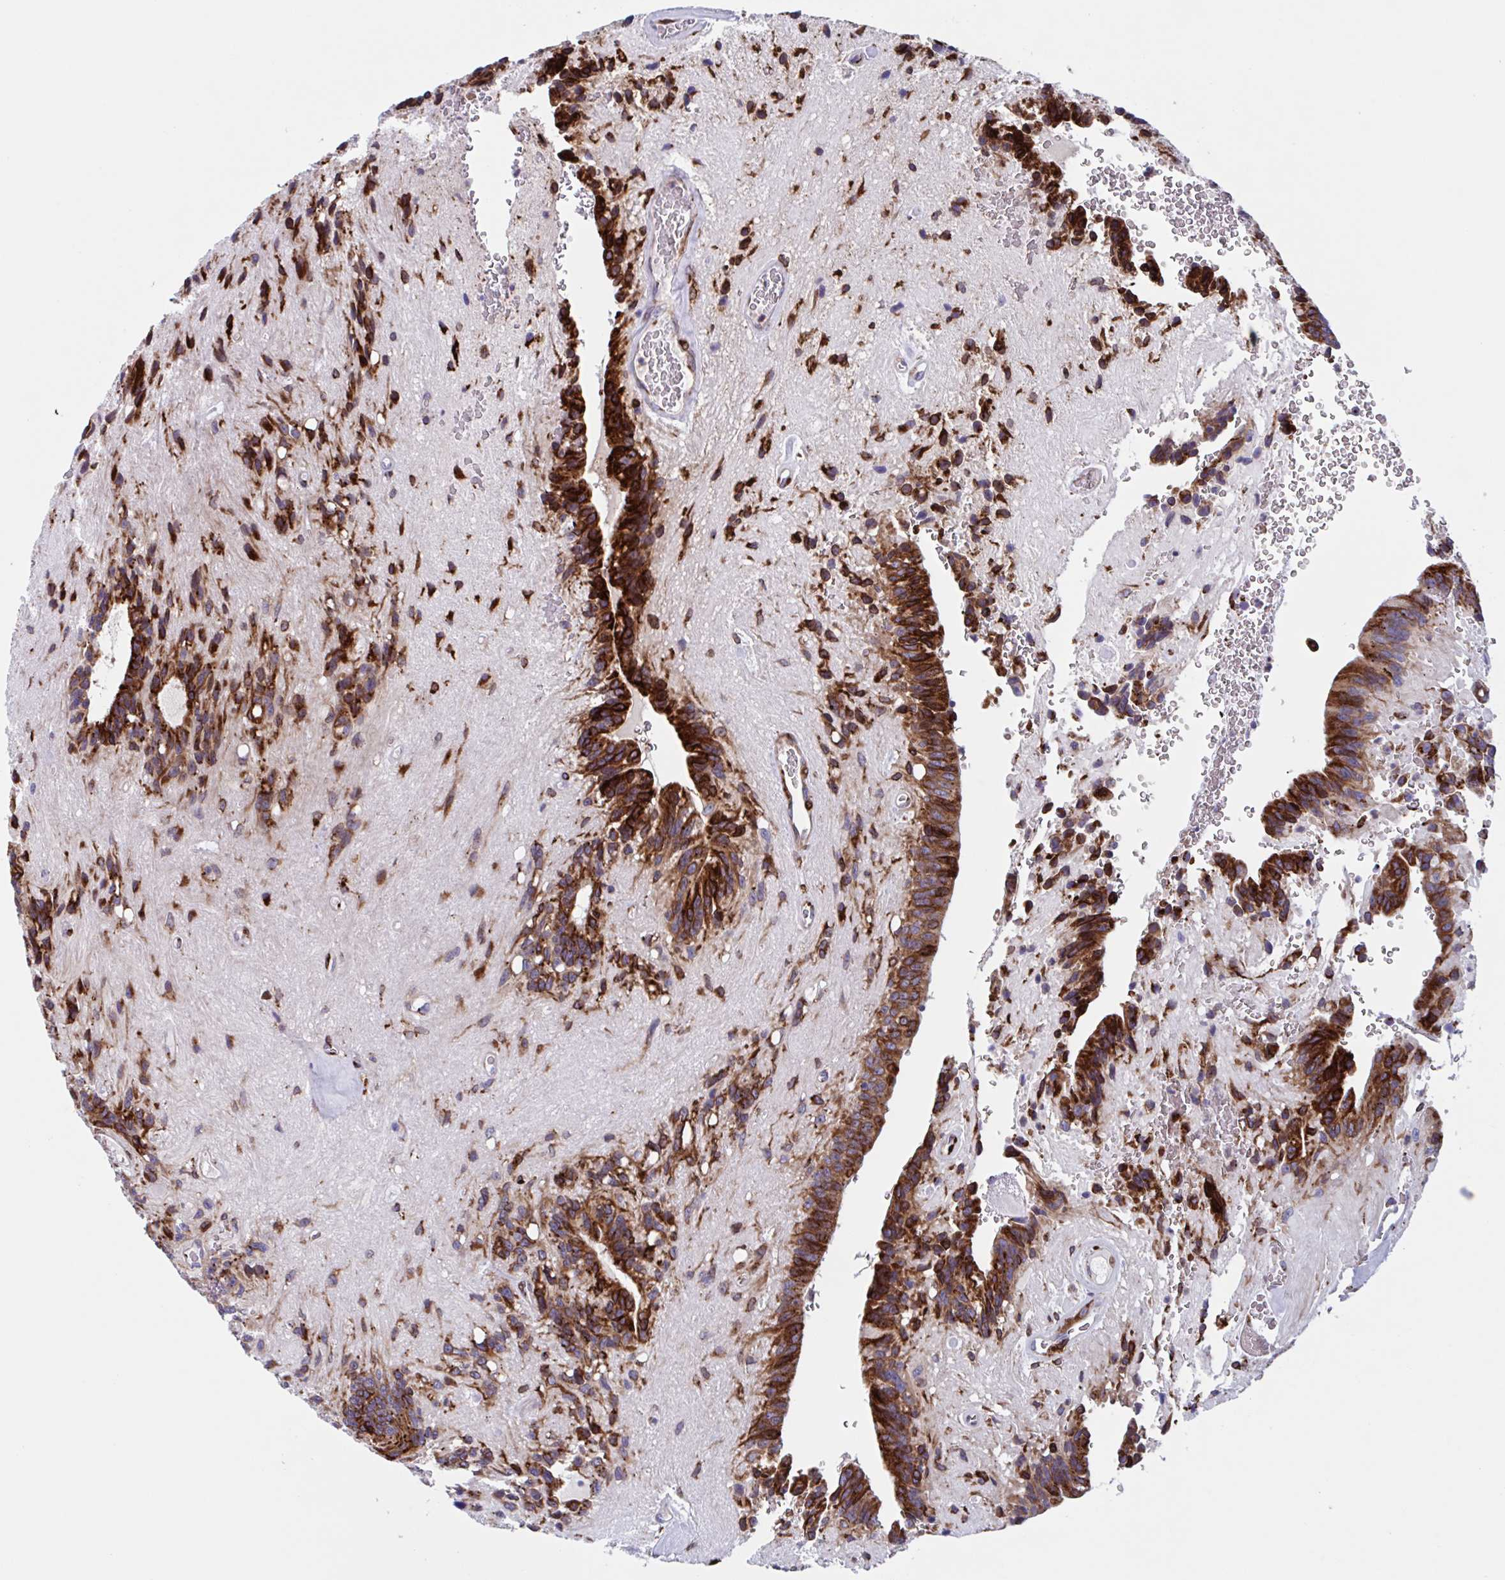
{"staining": {"intensity": "strong", "quantity": ">75%", "location": "cytoplasmic/membranous"}, "tissue": "glioma", "cell_type": "Tumor cells", "image_type": "cancer", "snomed": [{"axis": "morphology", "description": "Glioma, malignant, Low grade"}, {"axis": "topography", "description": "Brain"}], "caption": "Protein staining of malignant low-grade glioma tissue displays strong cytoplasmic/membranous expression in about >75% of tumor cells.", "gene": "RFK", "patient": {"sex": "male", "age": 31}}